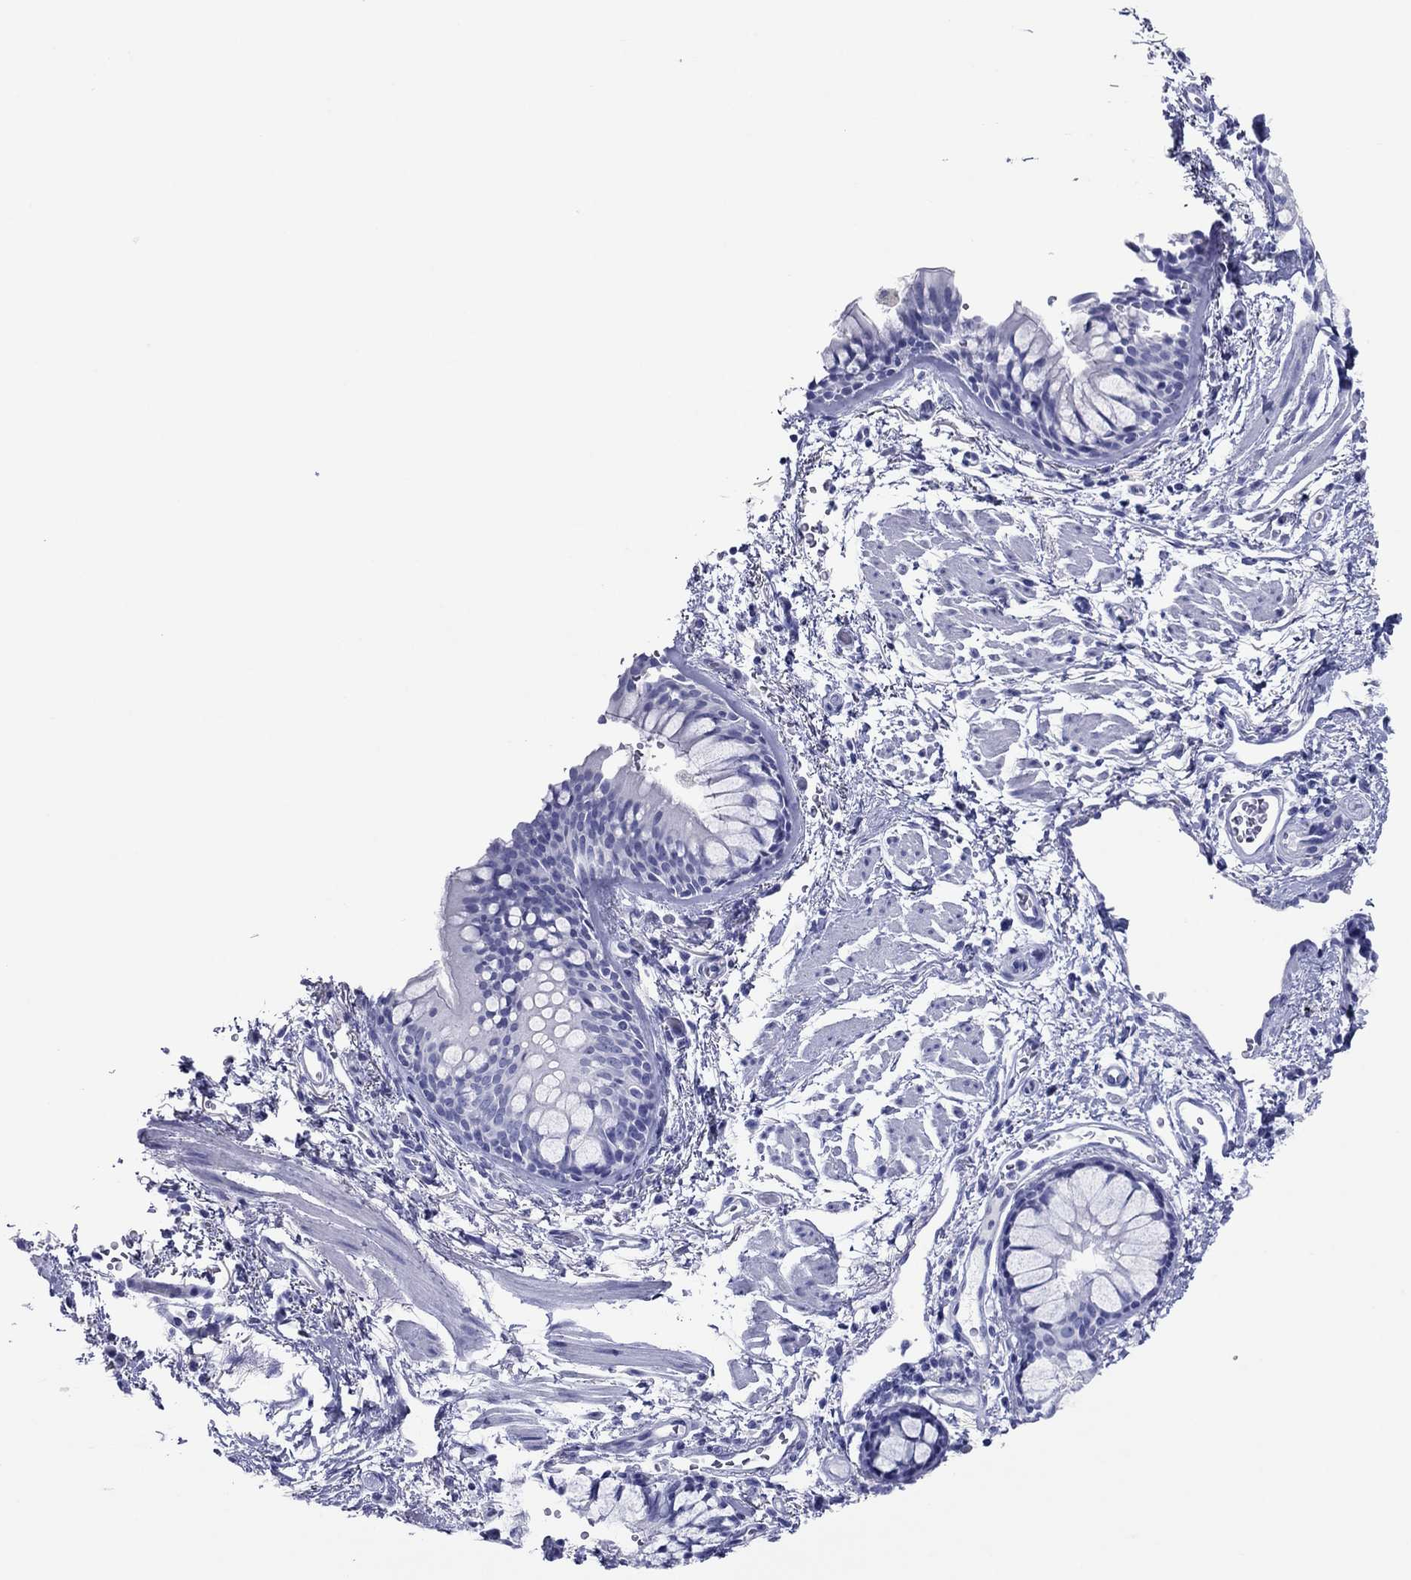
{"staining": {"intensity": "negative", "quantity": "none", "location": "none"}, "tissue": "bronchus", "cell_type": "Respiratory epithelial cells", "image_type": "normal", "snomed": [{"axis": "morphology", "description": "Normal tissue, NOS"}, {"axis": "topography", "description": "Bronchus"}, {"axis": "topography", "description": "Lung"}], "caption": "Immunohistochemistry (IHC) of benign bronchus shows no expression in respiratory epithelial cells.", "gene": "ATP4A", "patient": {"sex": "female", "age": 57}}